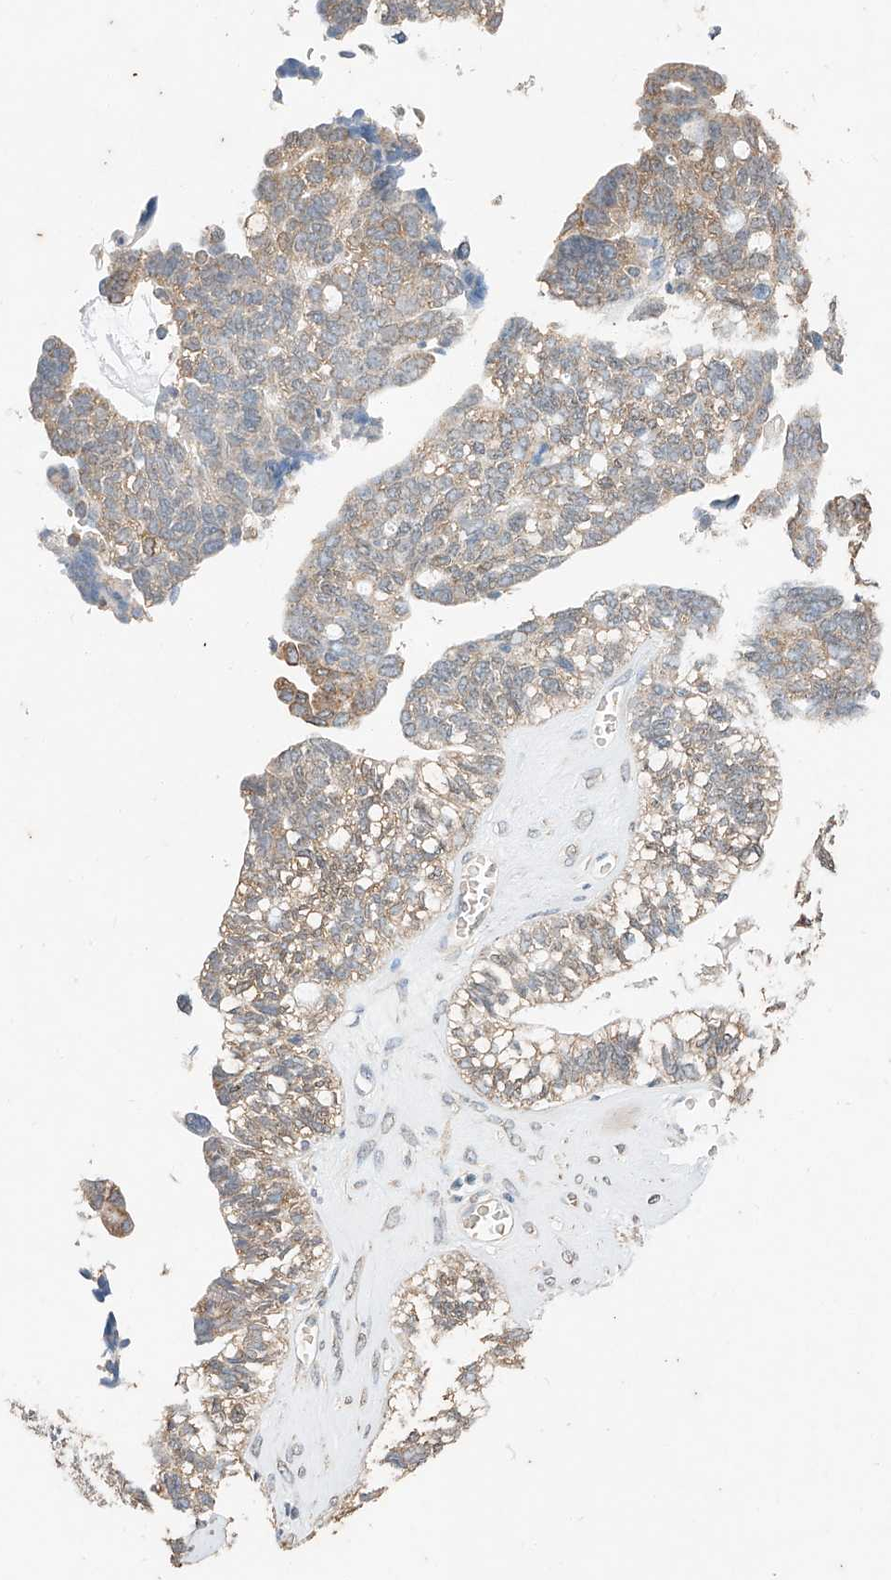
{"staining": {"intensity": "moderate", "quantity": ">75%", "location": "cytoplasmic/membranous"}, "tissue": "ovarian cancer", "cell_type": "Tumor cells", "image_type": "cancer", "snomed": [{"axis": "morphology", "description": "Cystadenocarcinoma, serous, NOS"}, {"axis": "topography", "description": "Ovary"}], "caption": "Tumor cells display medium levels of moderate cytoplasmic/membranous positivity in approximately >75% of cells in human ovarian serous cystadenocarcinoma.", "gene": "CERS4", "patient": {"sex": "female", "age": 79}}